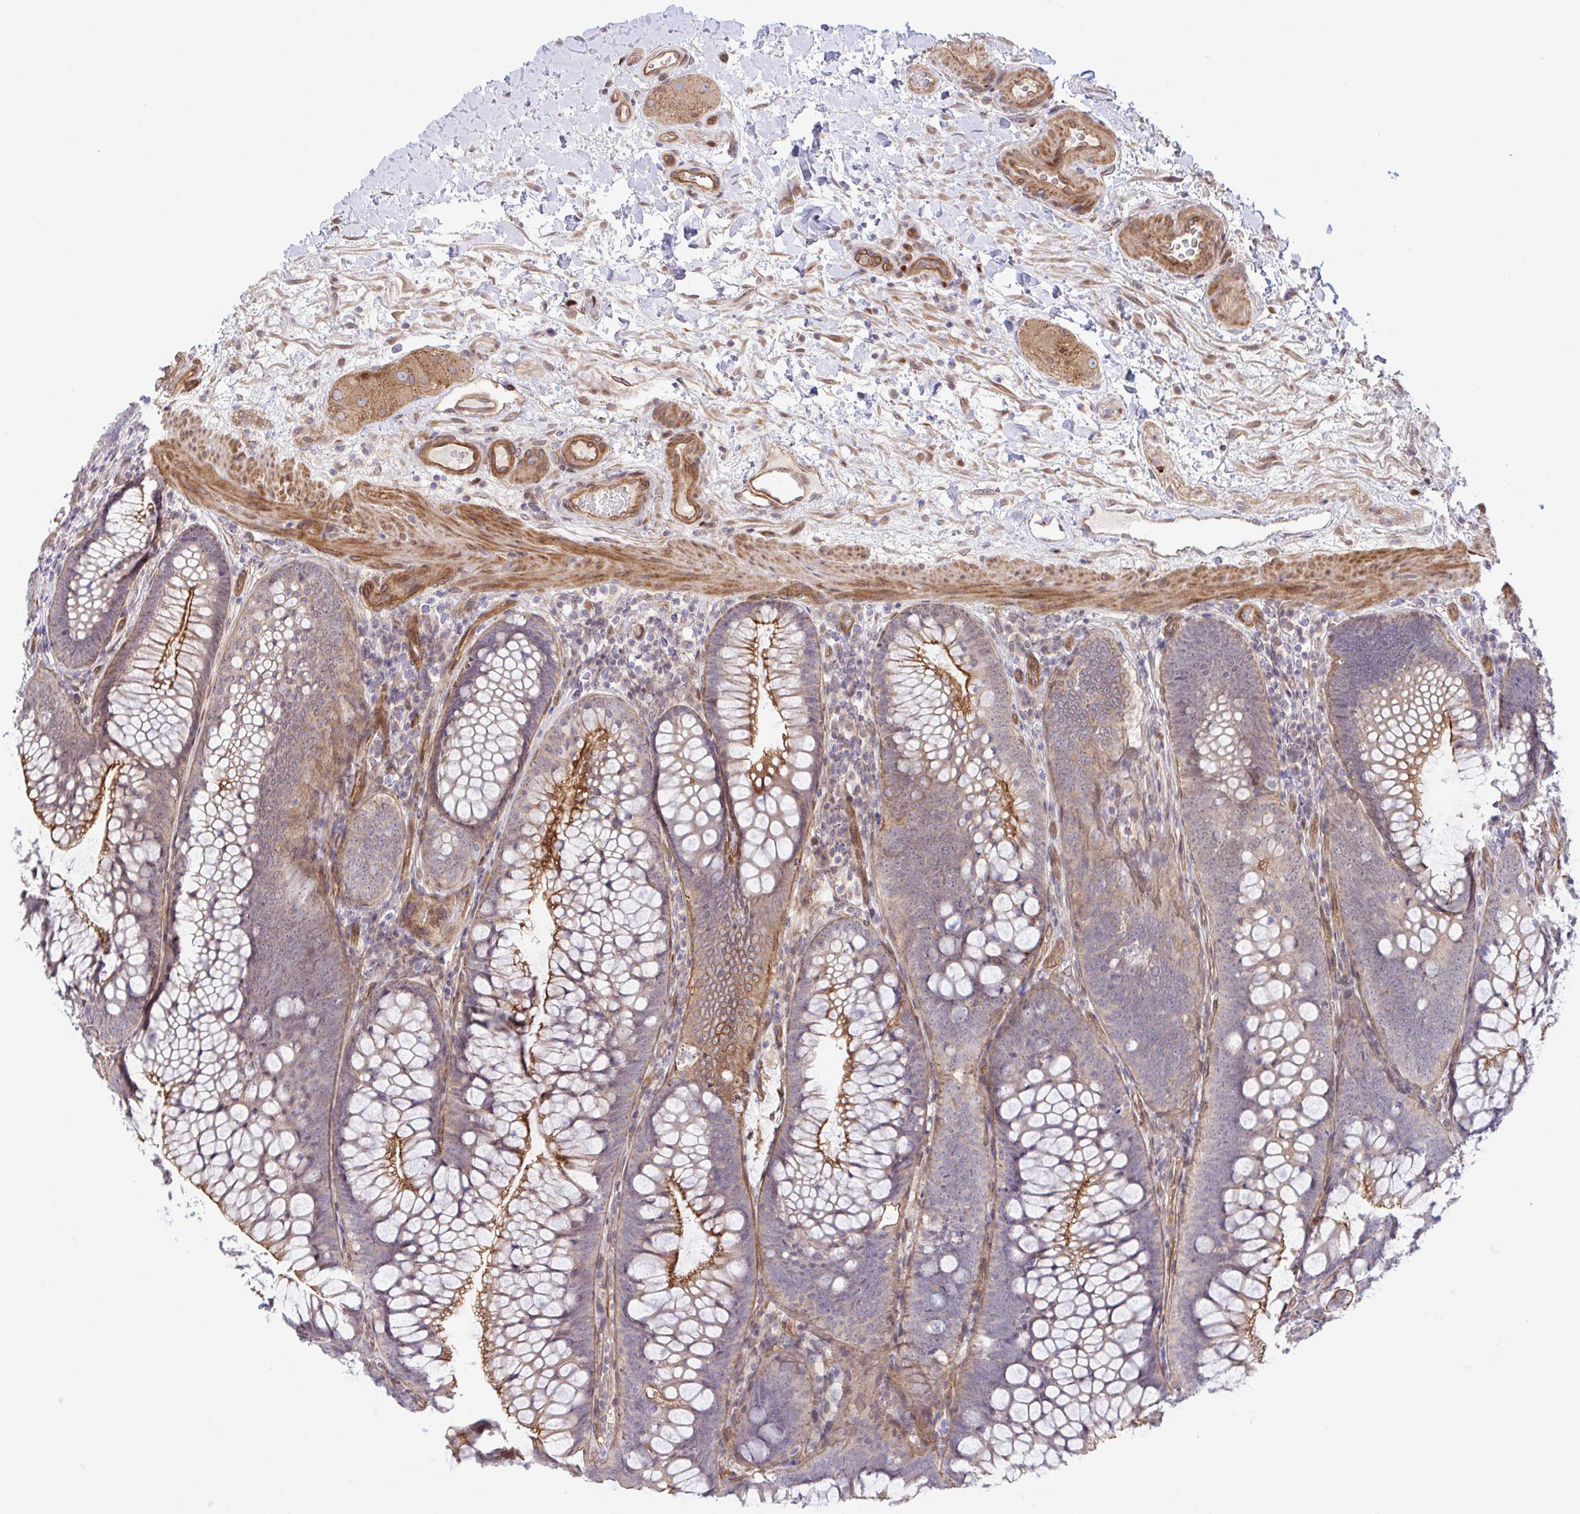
{"staining": {"intensity": "moderate", "quantity": ">75%", "location": "cytoplasmic/membranous"}, "tissue": "colon", "cell_type": "Endothelial cells", "image_type": "normal", "snomed": [{"axis": "morphology", "description": "Normal tissue, NOS"}, {"axis": "morphology", "description": "Adenoma, NOS"}, {"axis": "topography", "description": "Soft tissue"}, {"axis": "topography", "description": "Colon"}], "caption": "Endothelial cells show medium levels of moderate cytoplasmic/membranous positivity in approximately >75% of cells in benign colon. The protein of interest is shown in brown color, while the nuclei are stained blue.", "gene": "ZBED3", "patient": {"sex": "male", "age": 47}}